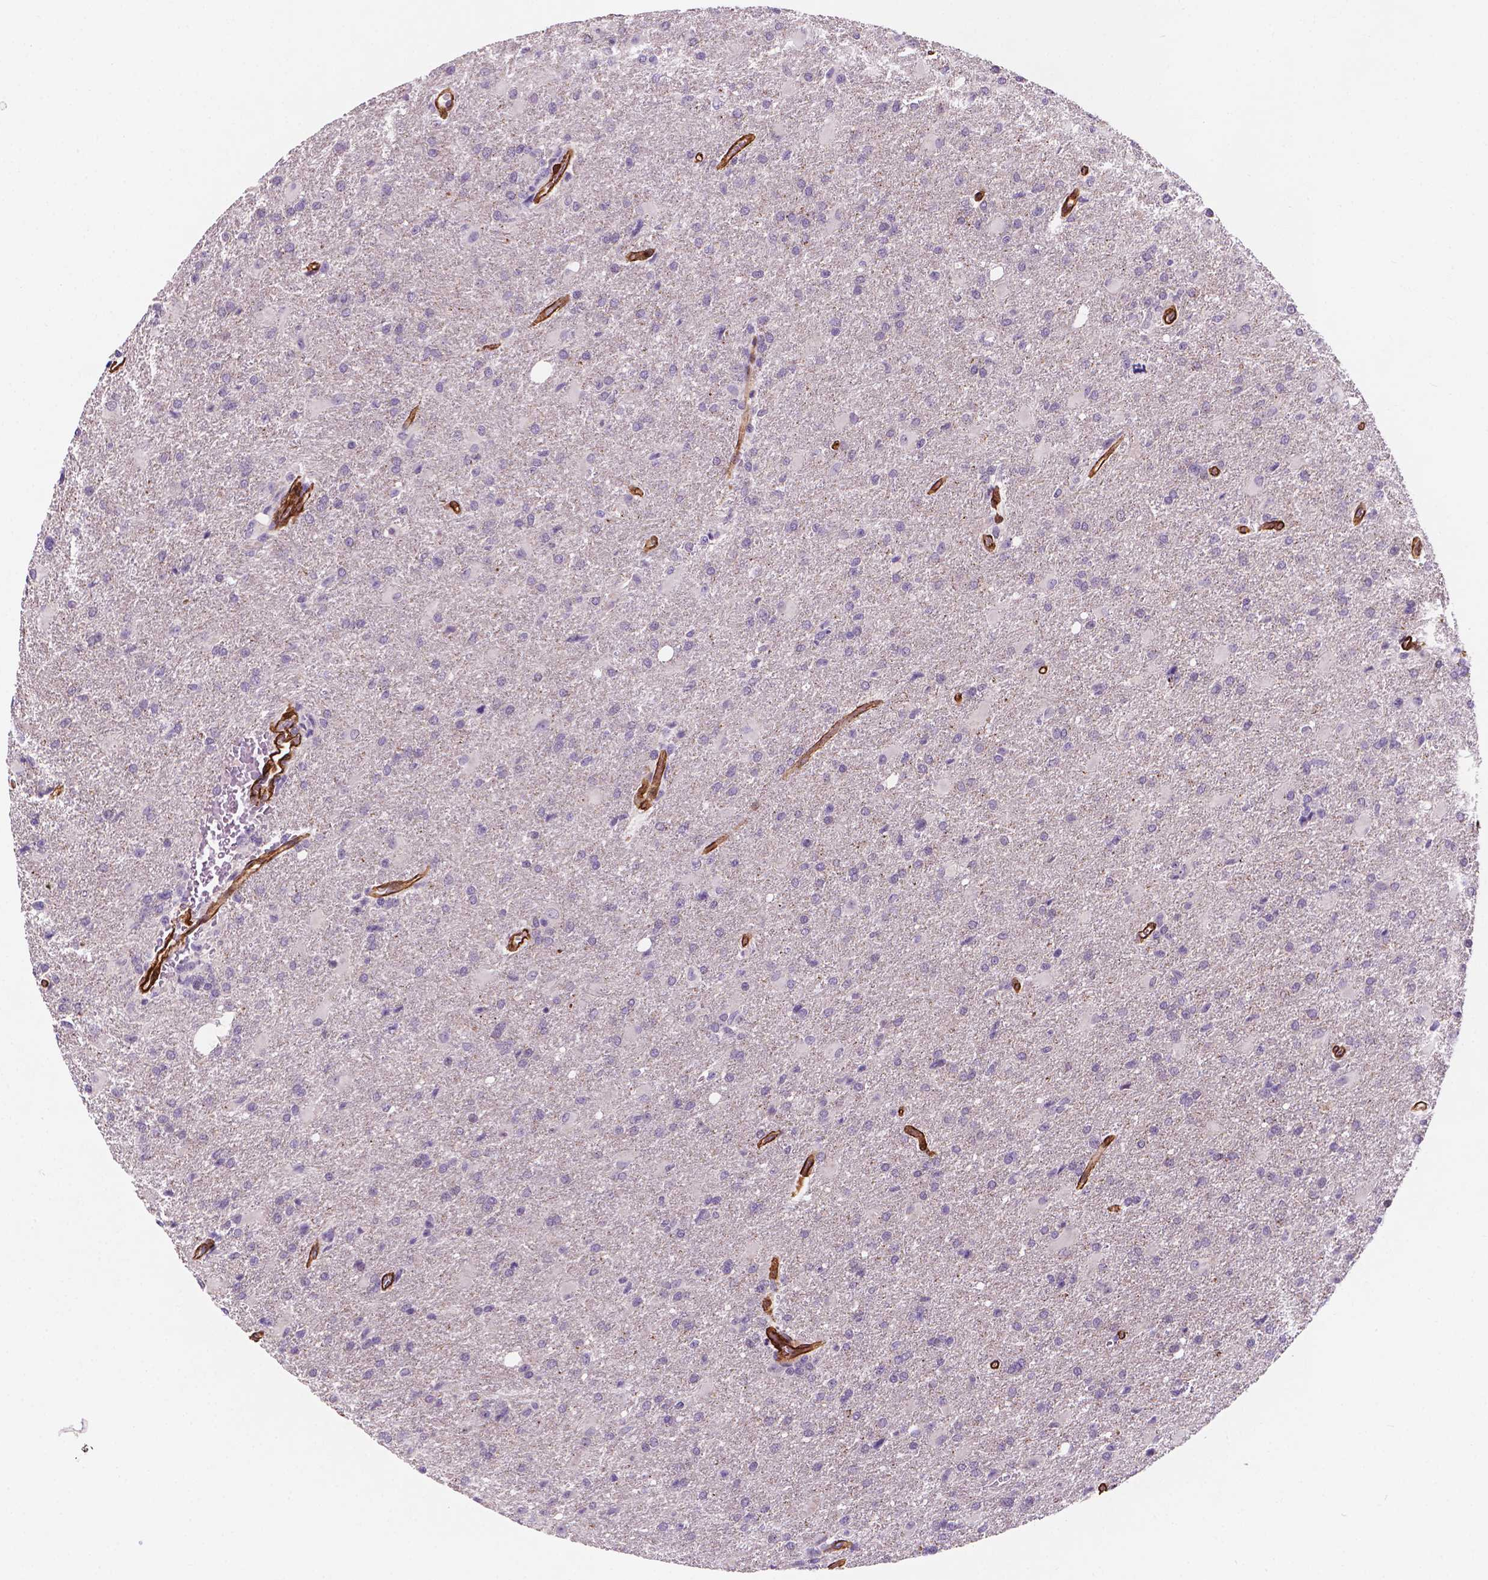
{"staining": {"intensity": "negative", "quantity": "none", "location": "none"}, "tissue": "glioma", "cell_type": "Tumor cells", "image_type": "cancer", "snomed": [{"axis": "morphology", "description": "Glioma, malignant, High grade"}, {"axis": "topography", "description": "Brain"}], "caption": "Immunohistochemistry photomicrograph of neoplastic tissue: high-grade glioma (malignant) stained with DAB (3,3'-diaminobenzidine) demonstrates no significant protein positivity in tumor cells.", "gene": "EGFL8", "patient": {"sex": "male", "age": 68}}